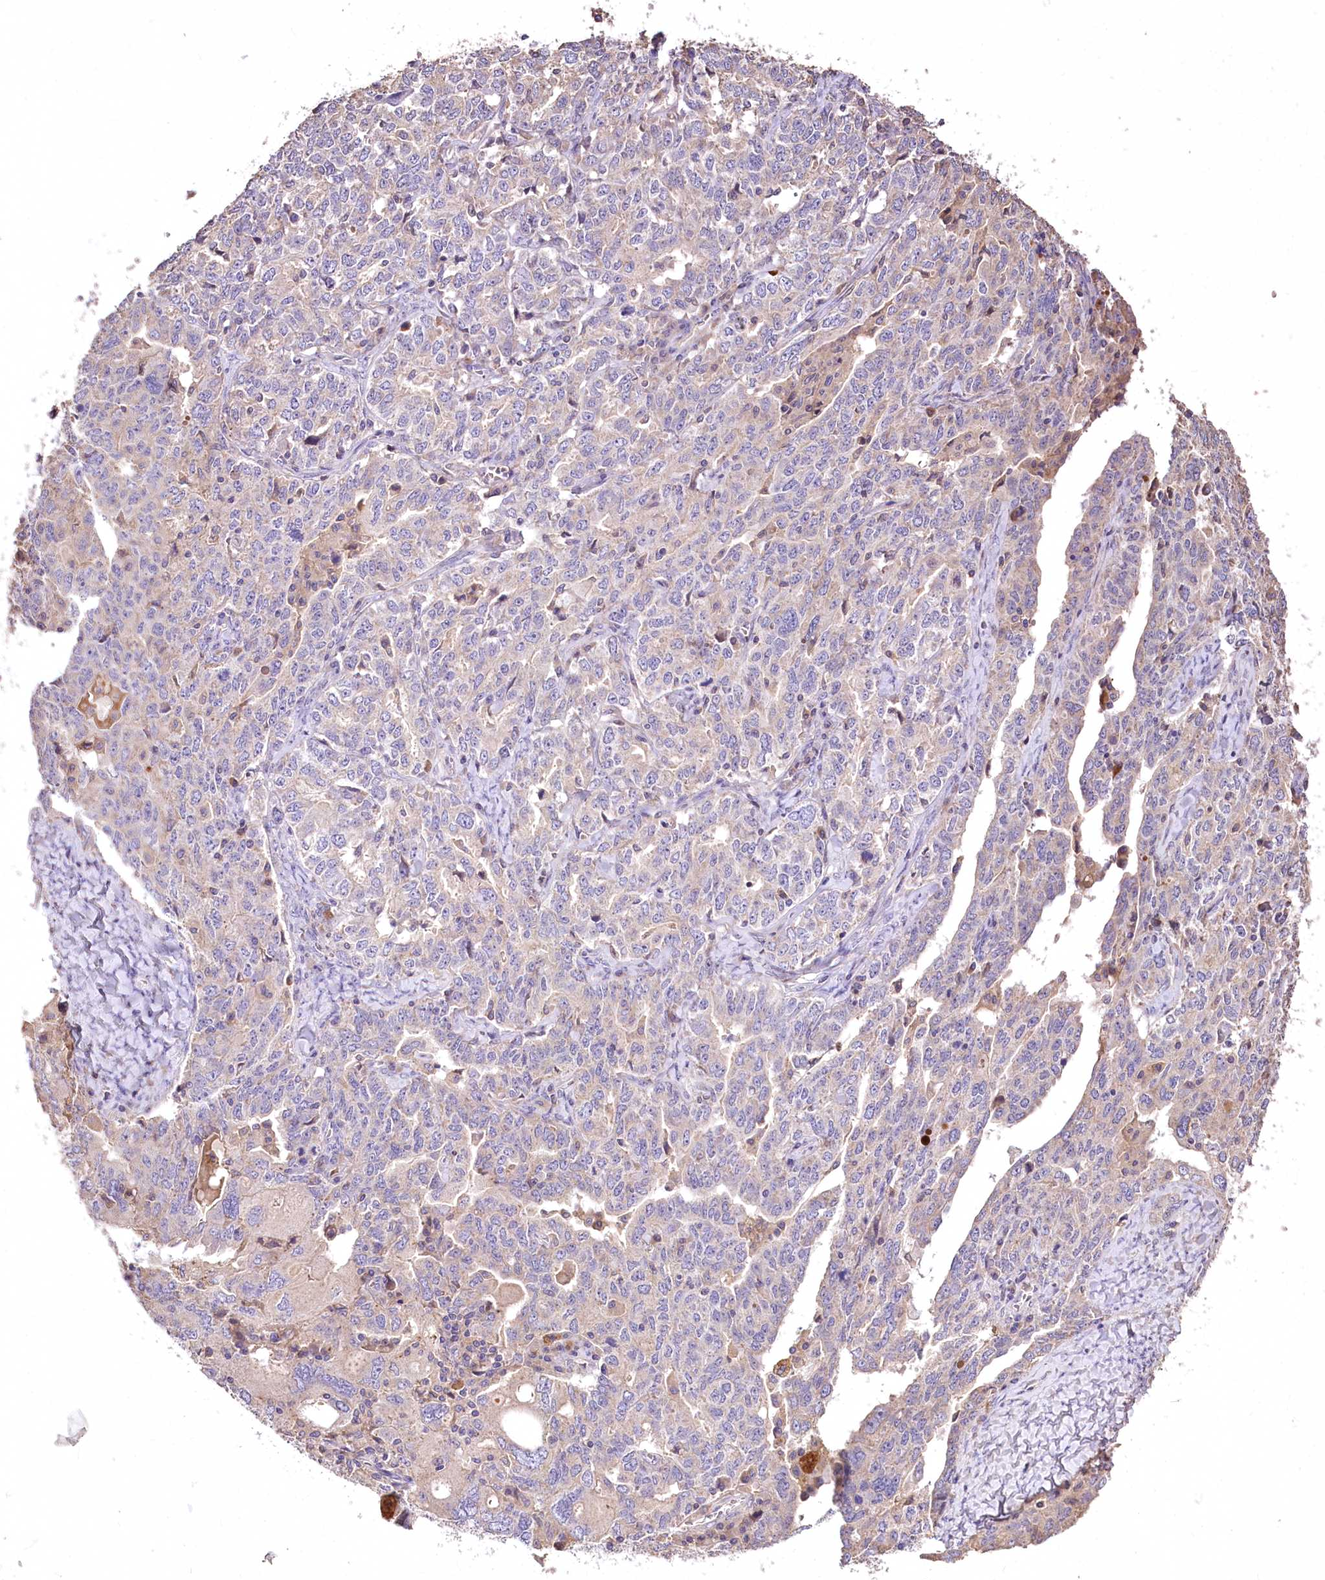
{"staining": {"intensity": "negative", "quantity": "none", "location": "none"}, "tissue": "ovarian cancer", "cell_type": "Tumor cells", "image_type": "cancer", "snomed": [{"axis": "morphology", "description": "Carcinoma, endometroid"}, {"axis": "topography", "description": "Ovary"}], "caption": "A micrograph of human ovarian cancer is negative for staining in tumor cells.", "gene": "PCYOX1L", "patient": {"sex": "female", "age": 62}}